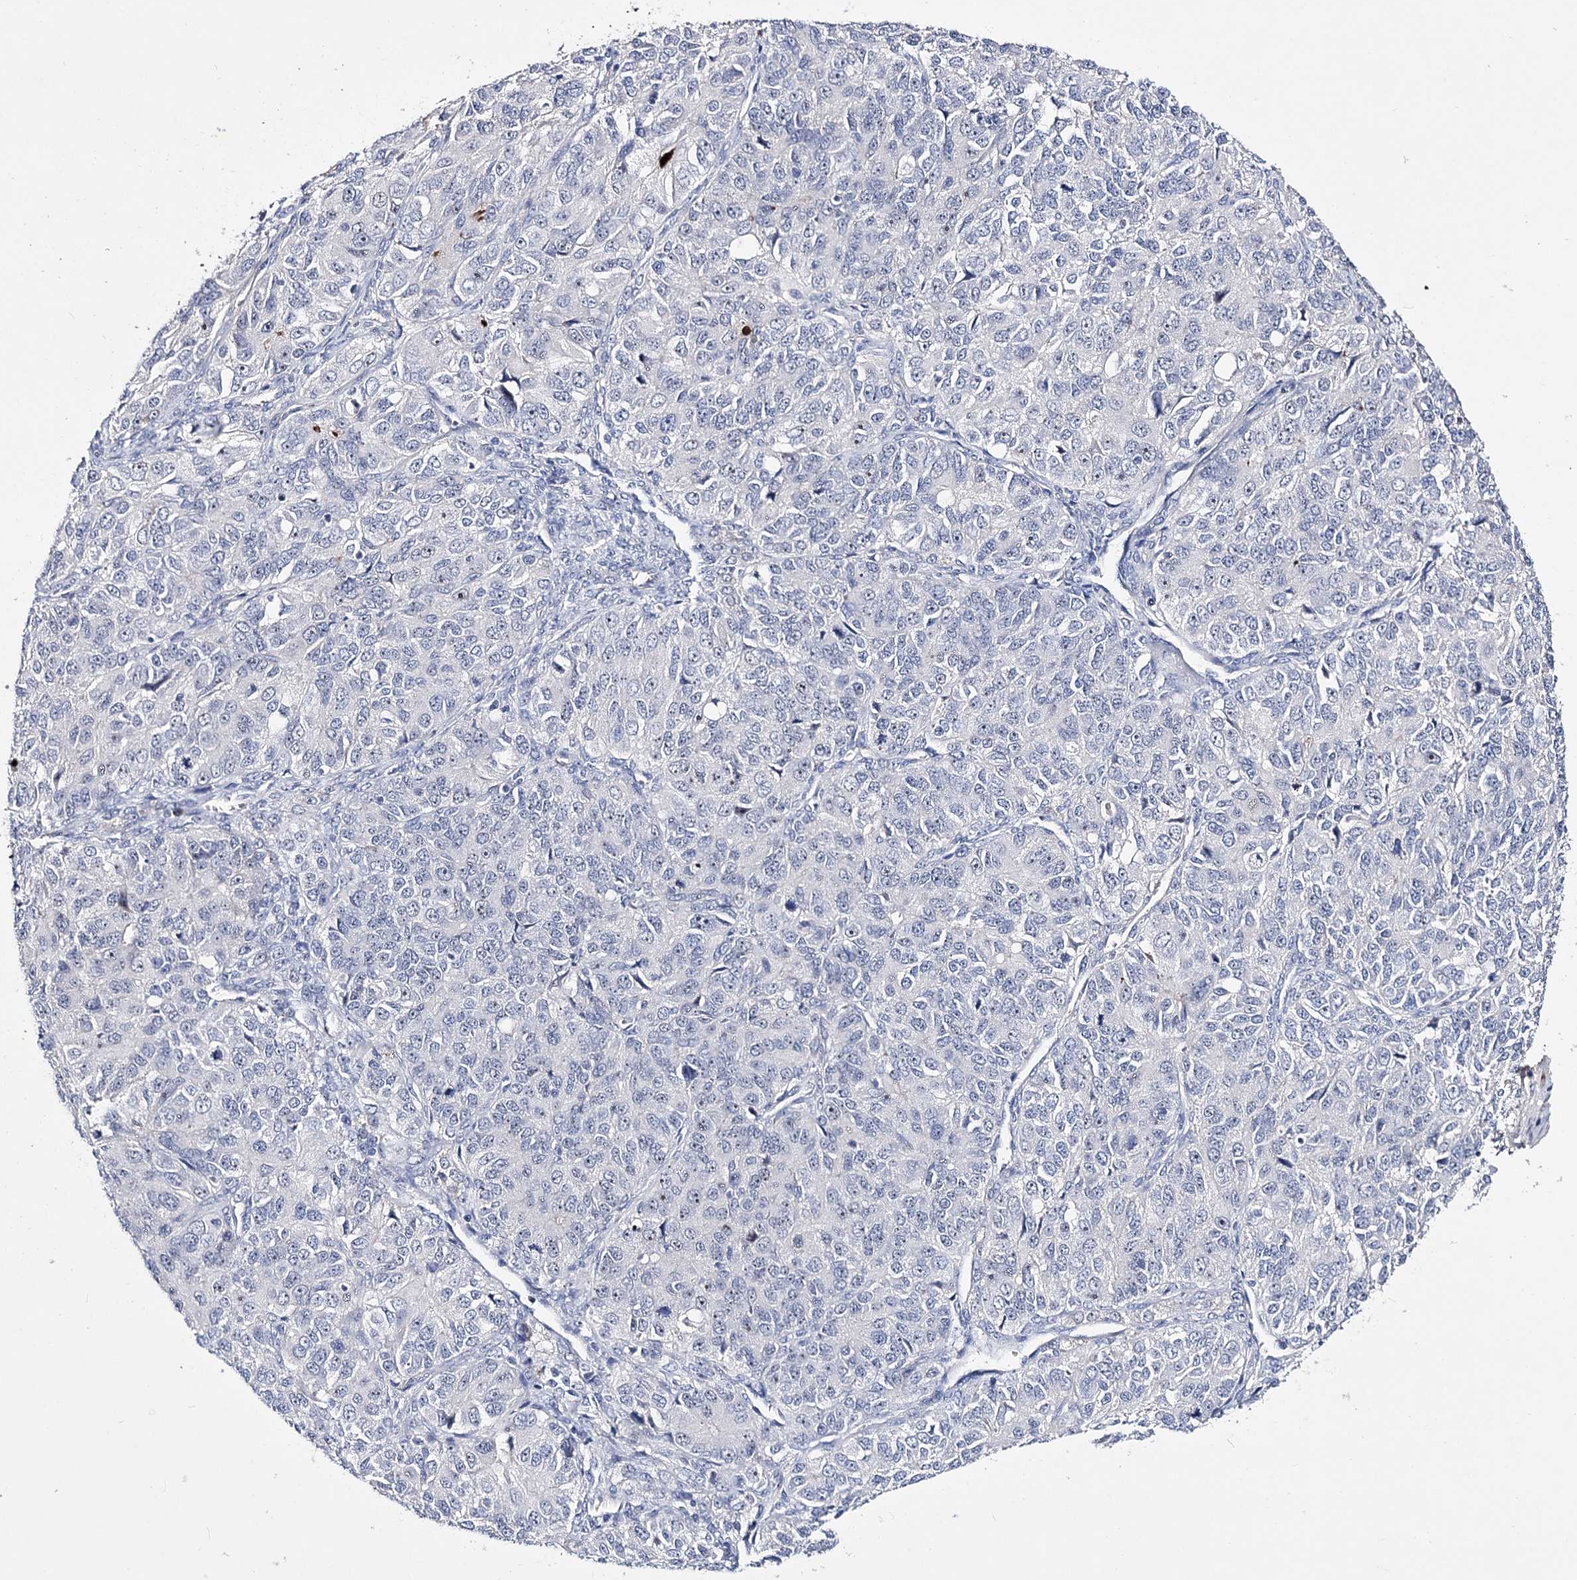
{"staining": {"intensity": "negative", "quantity": "none", "location": "none"}, "tissue": "ovarian cancer", "cell_type": "Tumor cells", "image_type": "cancer", "snomed": [{"axis": "morphology", "description": "Carcinoma, endometroid"}, {"axis": "topography", "description": "Ovary"}], "caption": "DAB immunohistochemical staining of ovarian endometroid carcinoma demonstrates no significant staining in tumor cells.", "gene": "PCGF5", "patient": {"sex": "female", "age": 51}}